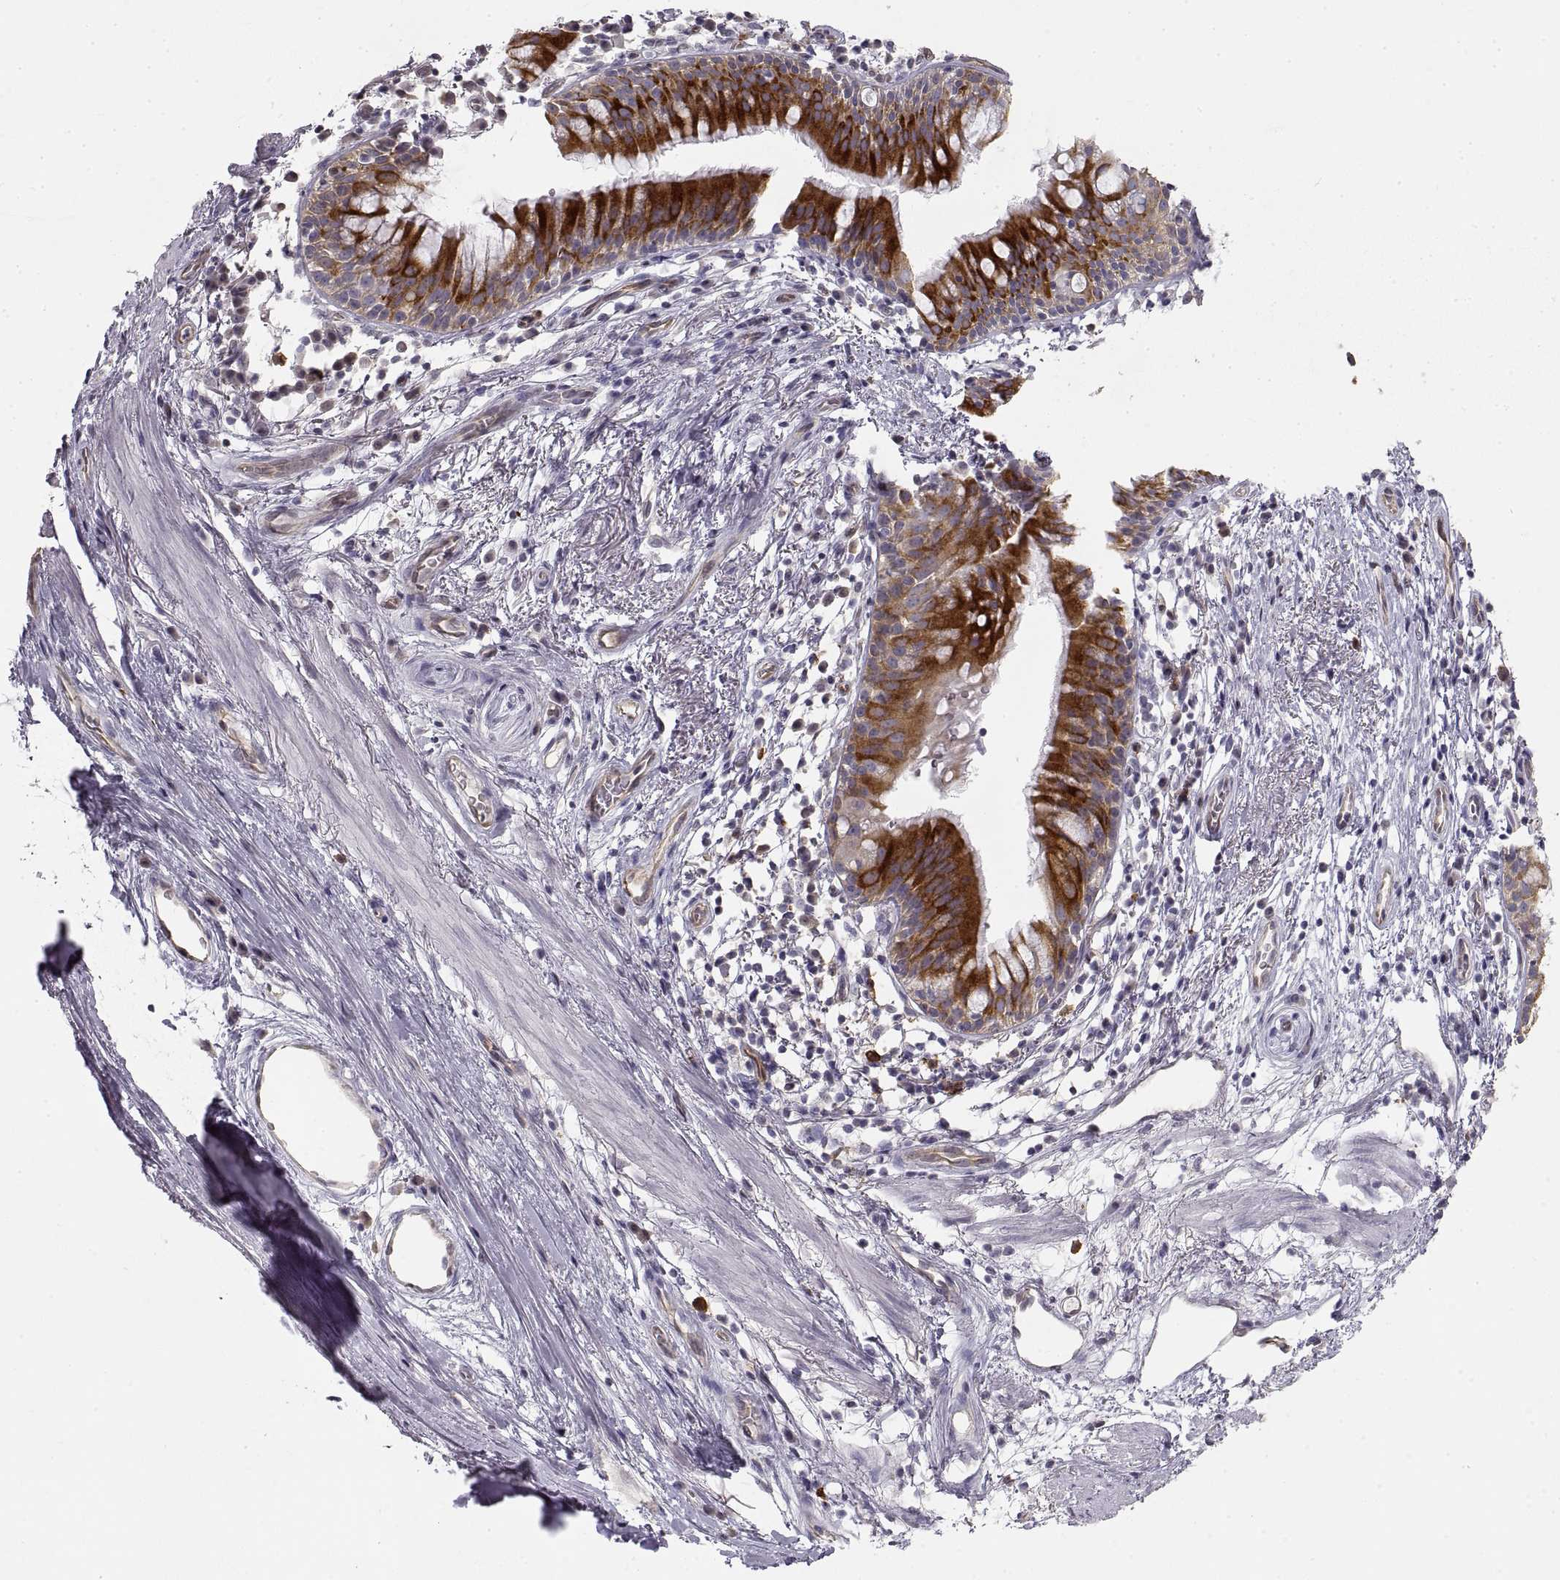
{"staining": {"intensity": "strong", "quantity": "25%-75%", "location": "cytoplasmic/membranous"}, "tissue": "bronchus", "cell_type": "Respiratory epithelial cells", "image_type": "normal", "snomed": [{"axis": "morphology", "description": "Normal tissue, NOS"}, {"axis": "topography", "description": "Cartilage tissue"}, {"axis": "topography", "description": "Bronchus"}], "caption": "A high-resolution micrograph shows immunohistochemistry (IHC) staining of benign bronchus, which reveals strong cytoplasmic/membranous expression in approximately 25%-75% of respiratory epithelial cells.", "gene": "HSP90AB1", "patient": {"sex": "male", "age": 58}}